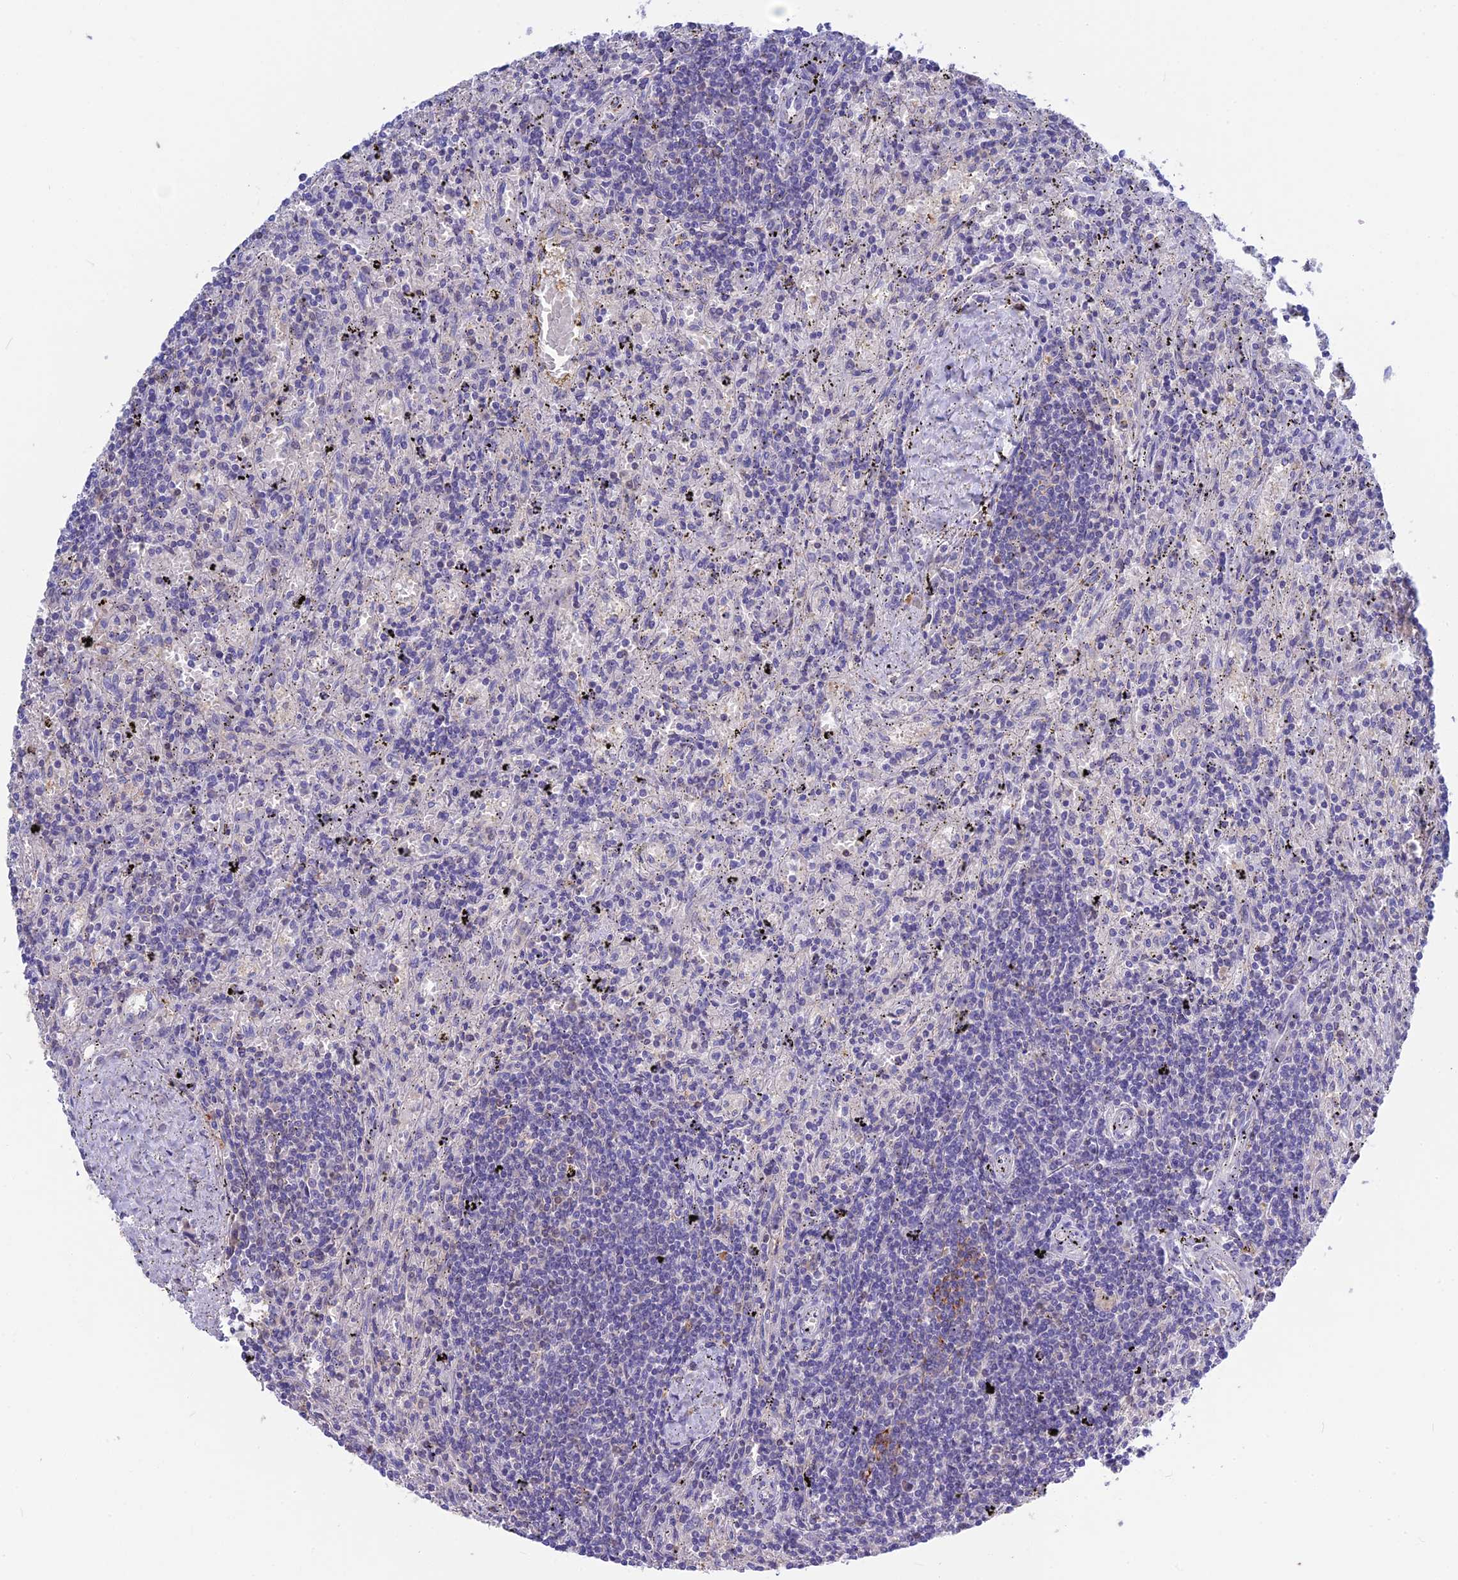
{"staining": {"intensity": "negative", "quantity": "none", "location": "none"}, "tissue": "lymphoma", "cell_type": "Tumor cells", "image_type": "cancer", "snomed": [{"axis": "morphology", "description": "Malignant lymphoma, non-Hodgkin's type, Low grade"}, {"axis": "topography", "description": "Spleen"}], "caption": "An immunohistochemistry photomicrograph of malignant lymphoma, non-Hodgkin's type (low-grade) is shown. There is no staining in tumor cells of malignant lymphoma, non-Hodgkin's type (low-grade).", "gene": "SNAP91", "patient": {"sex": "male", "age": 76}}